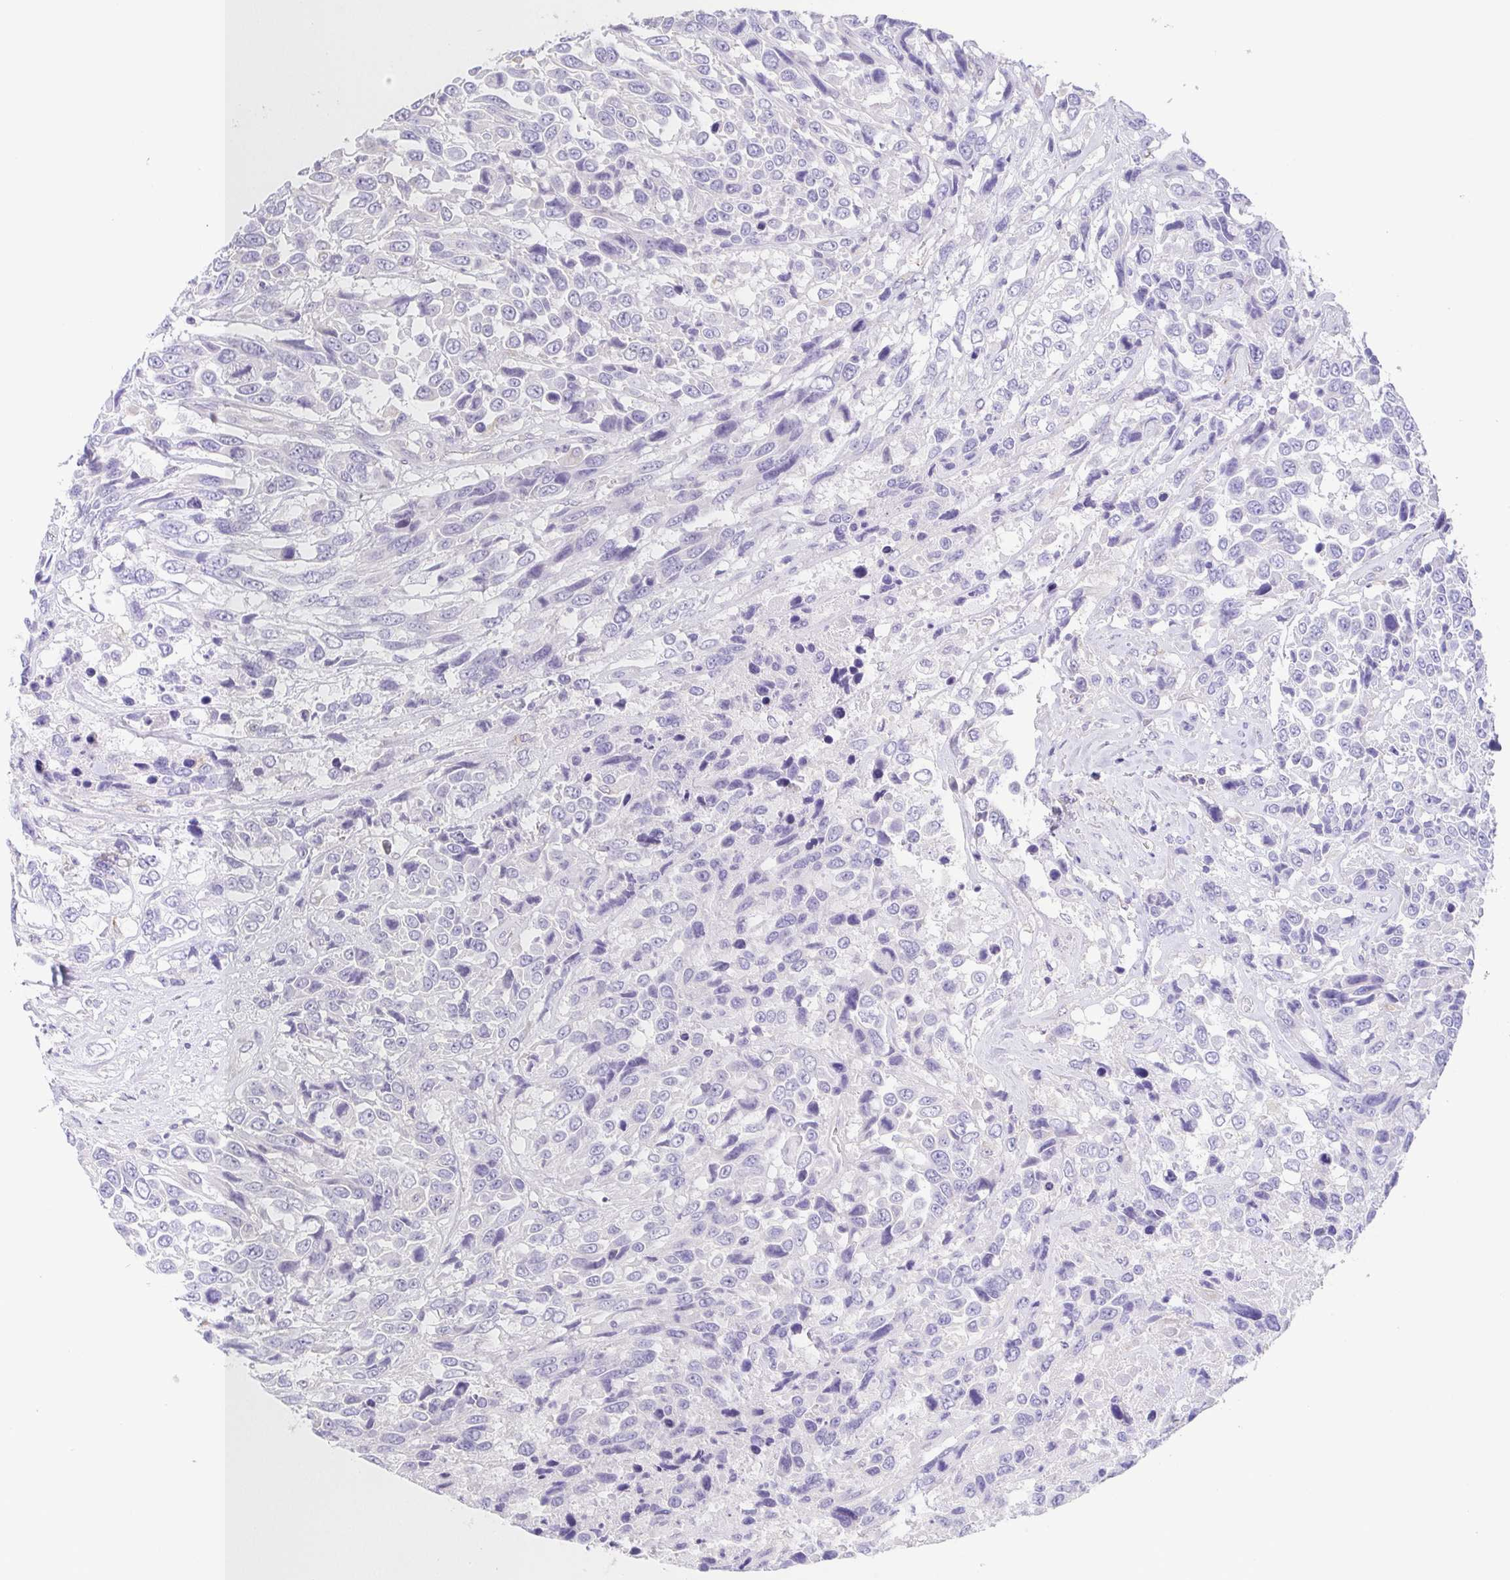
{"staining": {"intensity": "negative", "quantity": "none", "location": "none"}, "tissue": "urothelial cancer", "cell_type": "Tumor cells", "image_type": "cancer", "snomed": [{"axis": "morphology", "description": "Urothelial carcinoma, High grade"}, {"axis": "topography", "description": "Urinary bladder"}], "caption": "A high-resolution image shows IHC staining of urothelial cancer, which demonstrates no significant positivity in tumor cells.", "gene": "PKDREJ", "patient": {"sex": "female", "age": 70}}